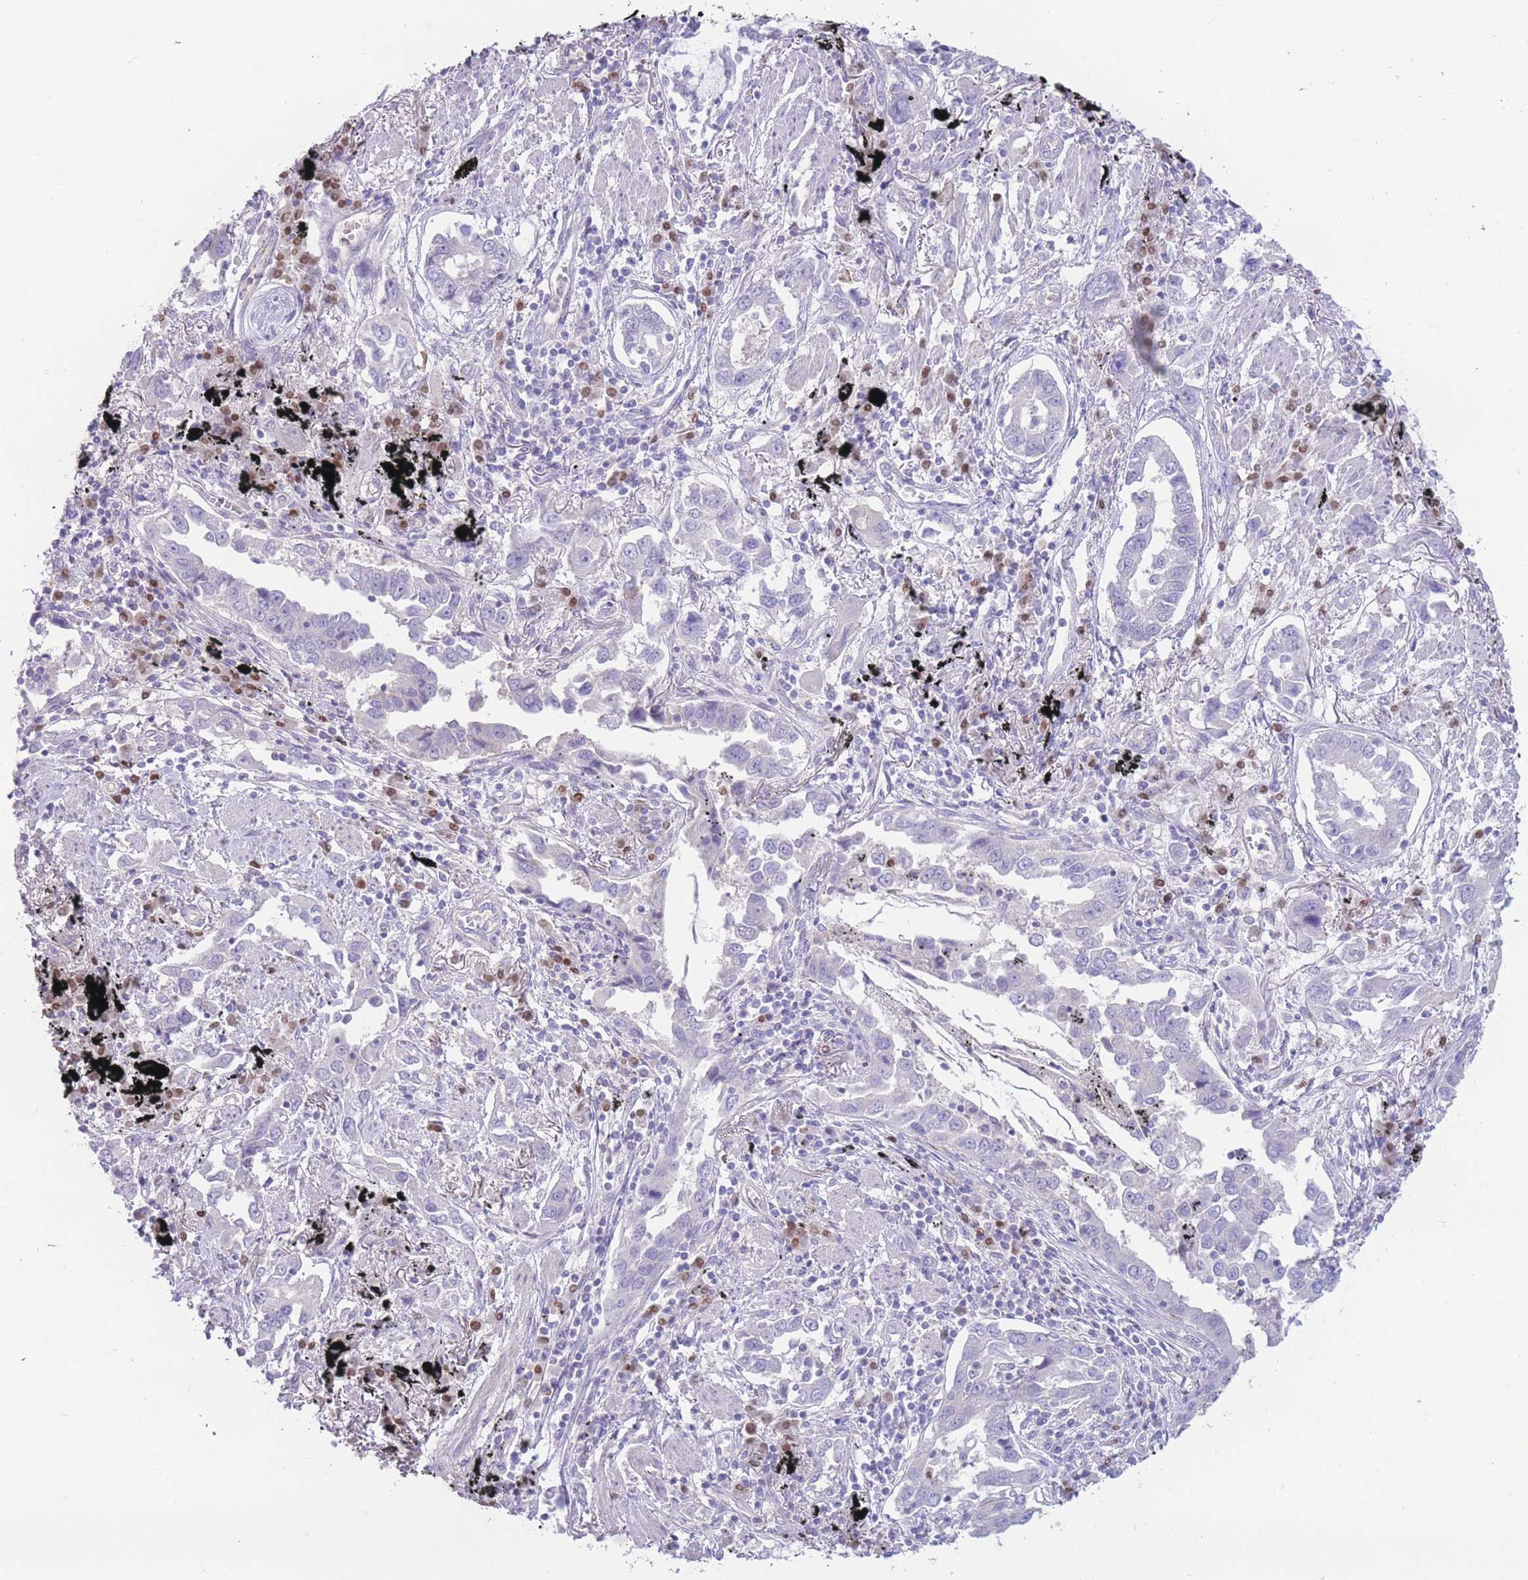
{"staining": {"intensity": "negative", "quantity": "none", "location": "none"}, "tissue": "lung cancer", "cell_type": "Tumor cells", "image_type": "cancer", "snomed": [{"axis": "morphology", "description": "Adenocarcinoma, NOS"}, {"axis": "topography", "description": "Lung"}], "caption": "Lung cancer was stained to show a protein in brown. There is no significant staining in tumor cells. Brightfield microscopy of immunohistochemistry (IHC) stained with DAB (3,3'-diaminobenzidine) (brown) and hematoxylin (blue), captured at high magnification.", "gene": "BHLHA15", "patient": {"sex": "male", "age": 67}}